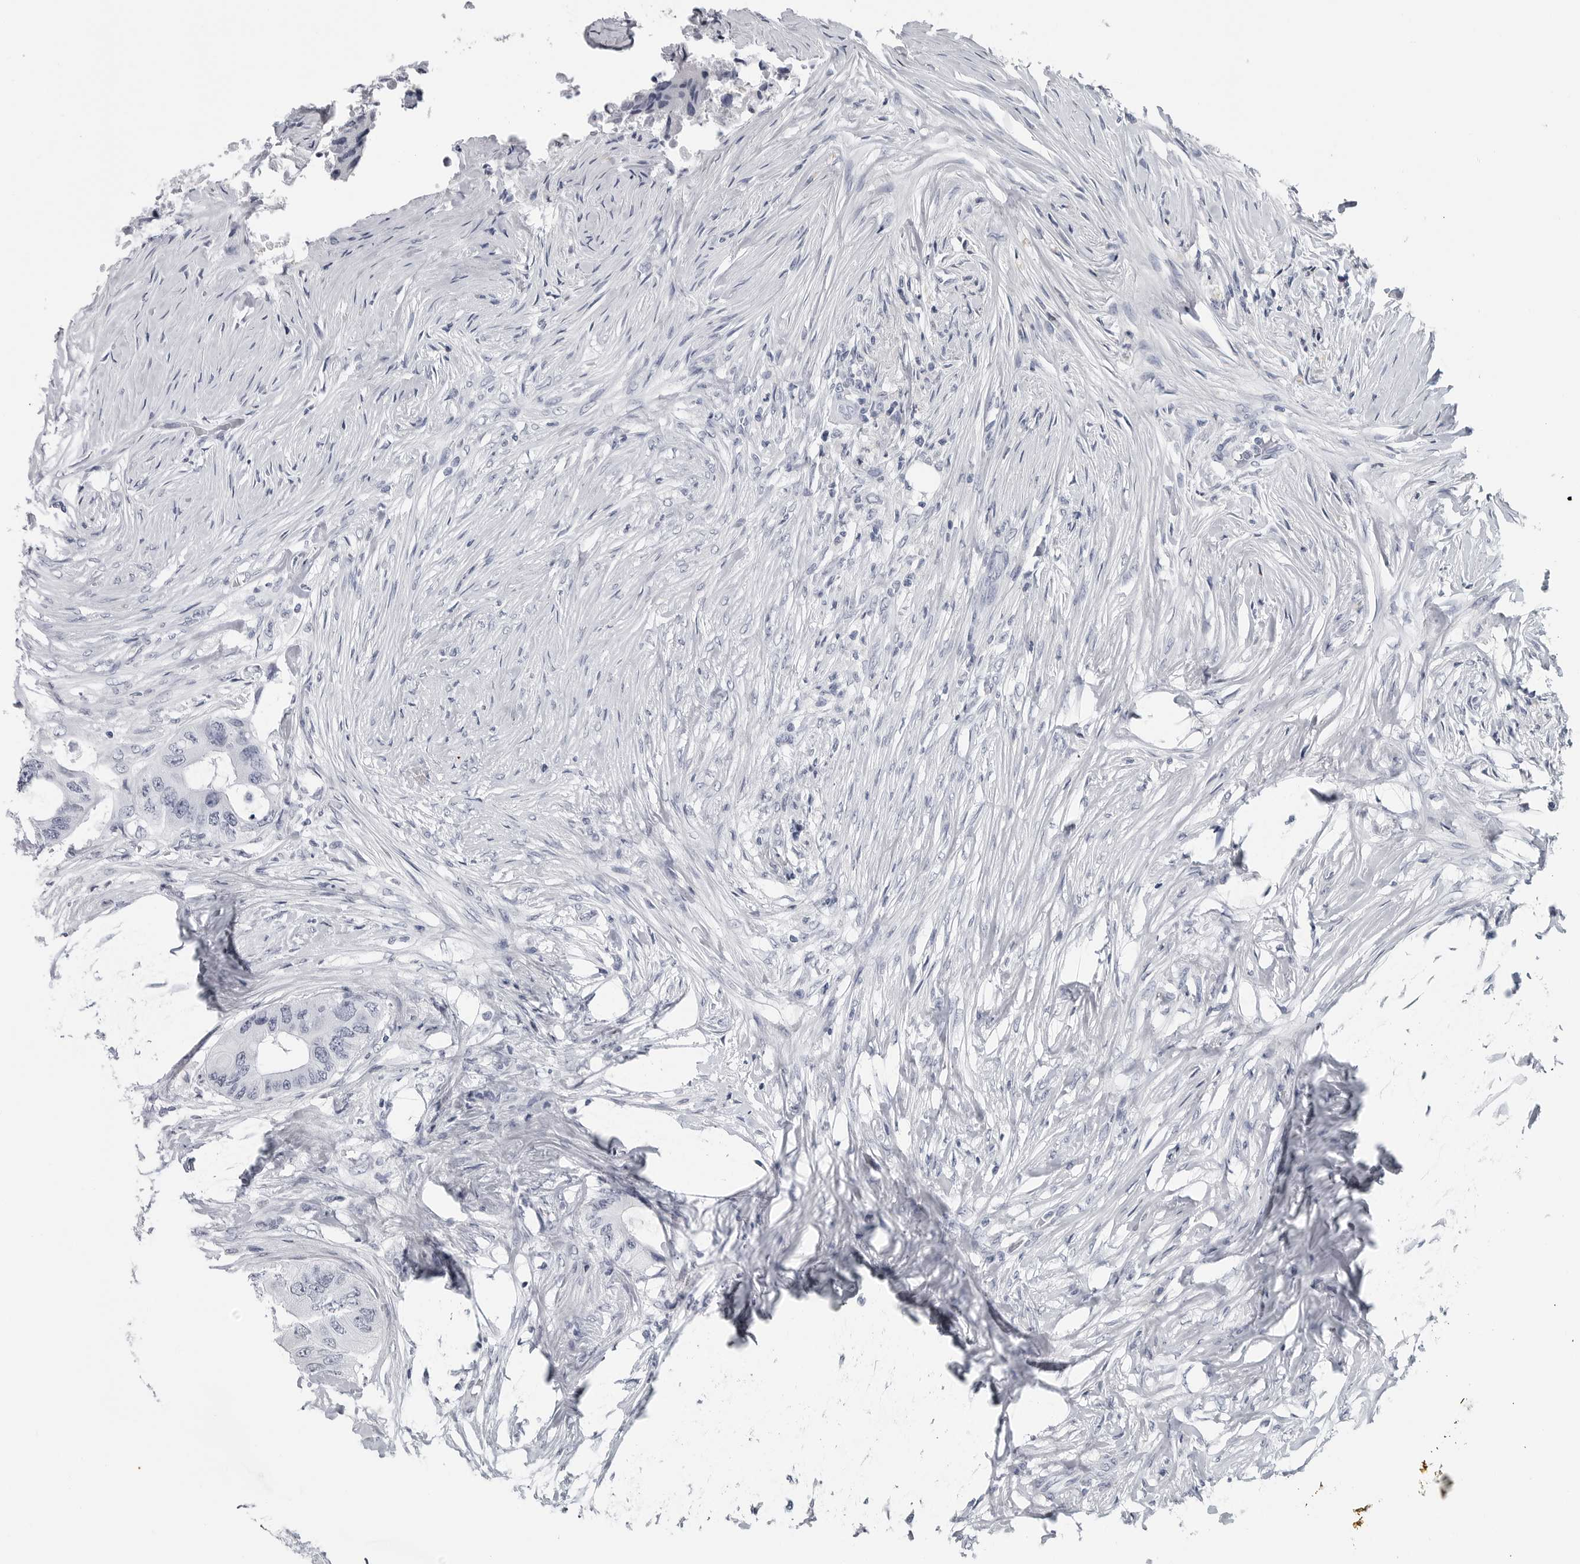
{"staining": {"intensity": "negative", "quantity": "none", "location": "none"}, "tissue": "colorectal cancer", "cell_type": "Tumor cells", "image_type": "cancer", "snomed": [{"axis": "morphology", "description": "Adenocarcinoma, NOS"}, {"axis": "topography", "description": "Colon"}], "caption": "Tumor cells are negative for brown protein staining in colorectal cancer. (DAB immunohistochemistry (IHC) with hematoxylin counter stain).", "gene": "AMPD1", "patient": {"sex": "male", "age": 71}}